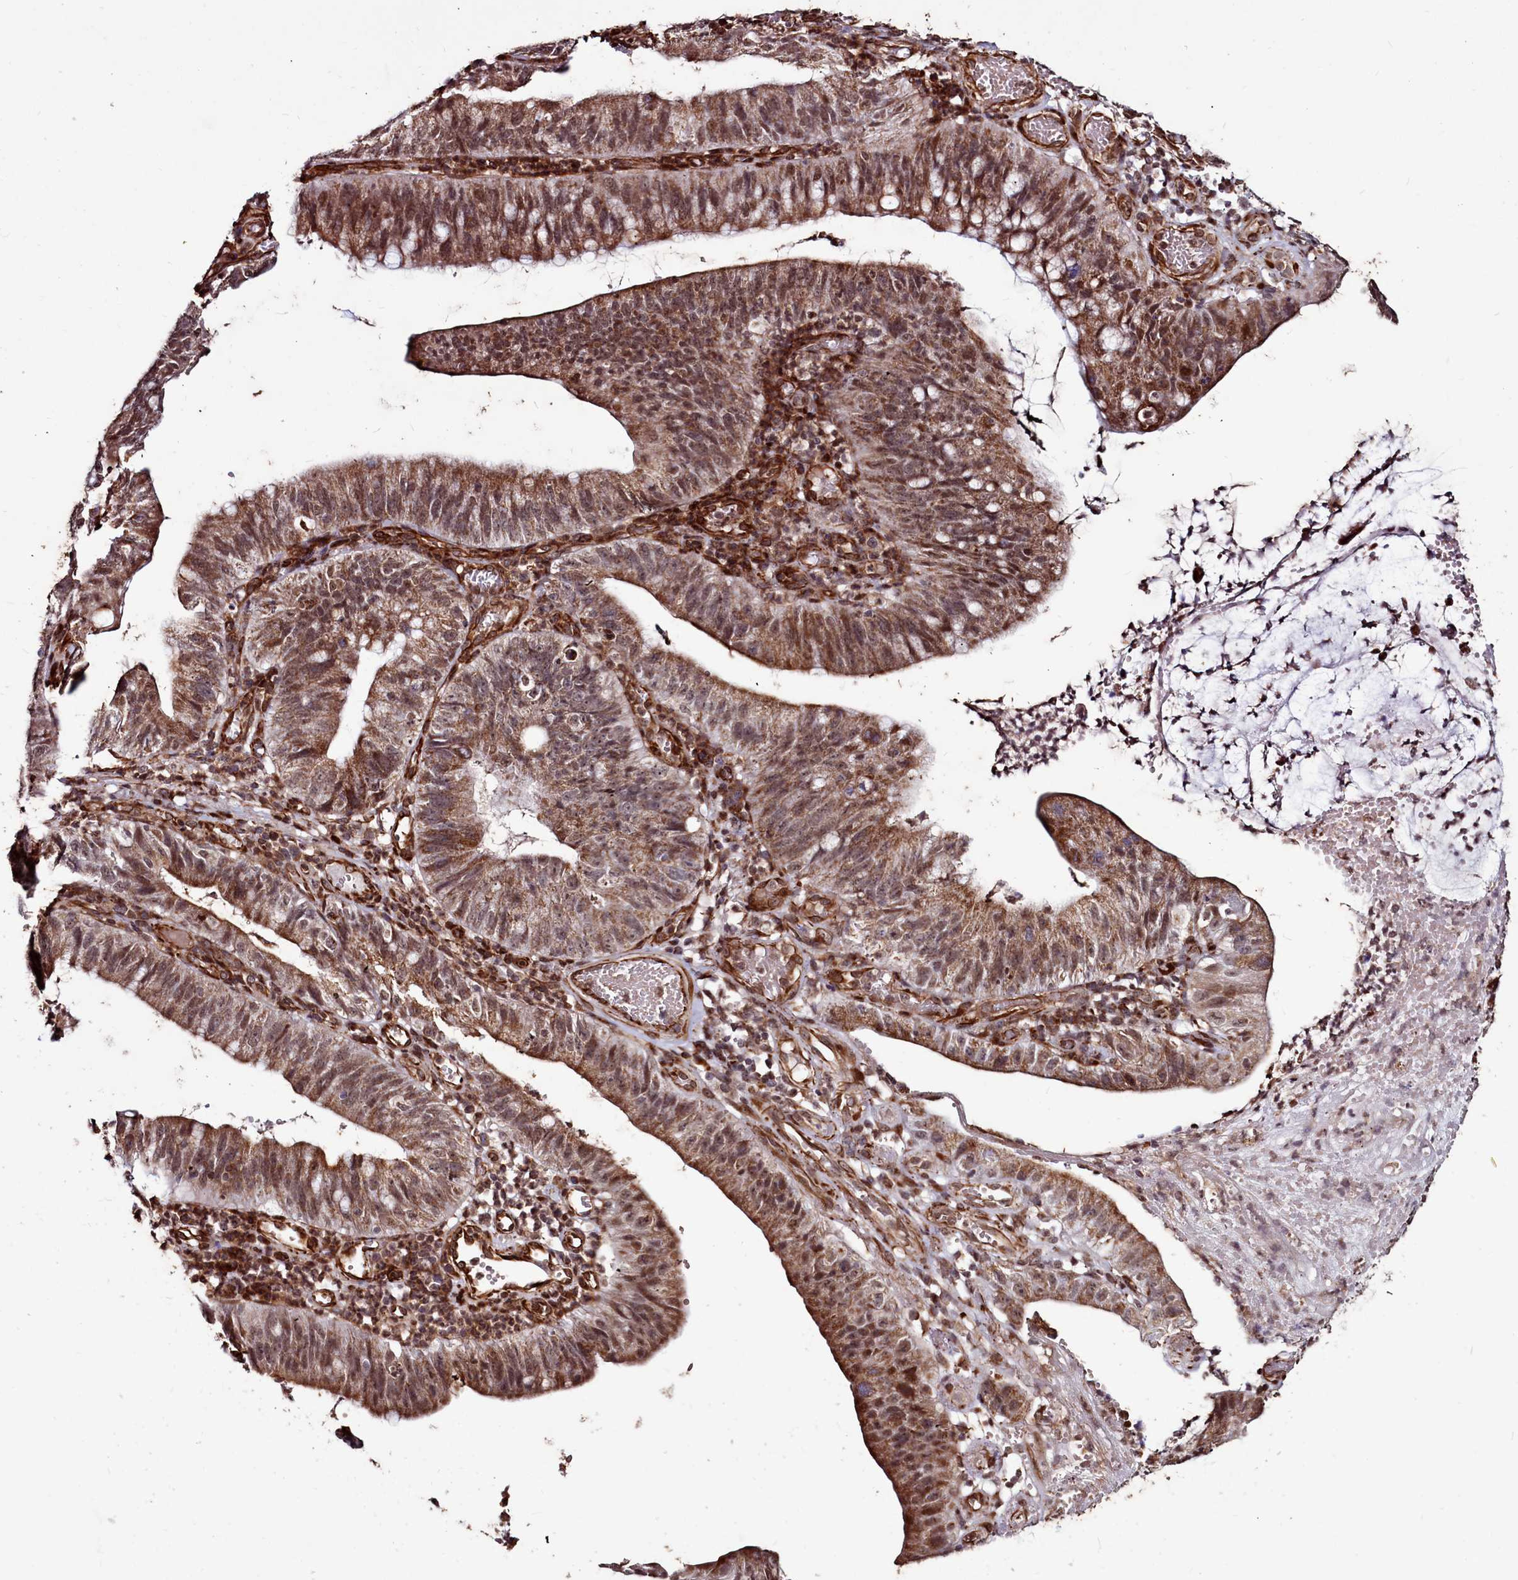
{"staining": {"intensity": "moderate", "quantity": ">75%", "location": "cytoplasmic/membranous,nuclear"}, "tissue": "stomach cancer", "cell_type": "Tumor cells", "image_type": "cancer", "snomed": [{"axis": "morphology", "description": "Adenocarcinoma, NOS"}, {"axis": "topography", "description": "Stomach"}], "caption": "This is an image of IHC staining of adenocarcinoma (stomach), which shows moderate positivity in the cytoplasmic/membranous and nuclear of tumor cells.", "gene": "CLK3", "patient": {"sex": "male", "age": 59}}